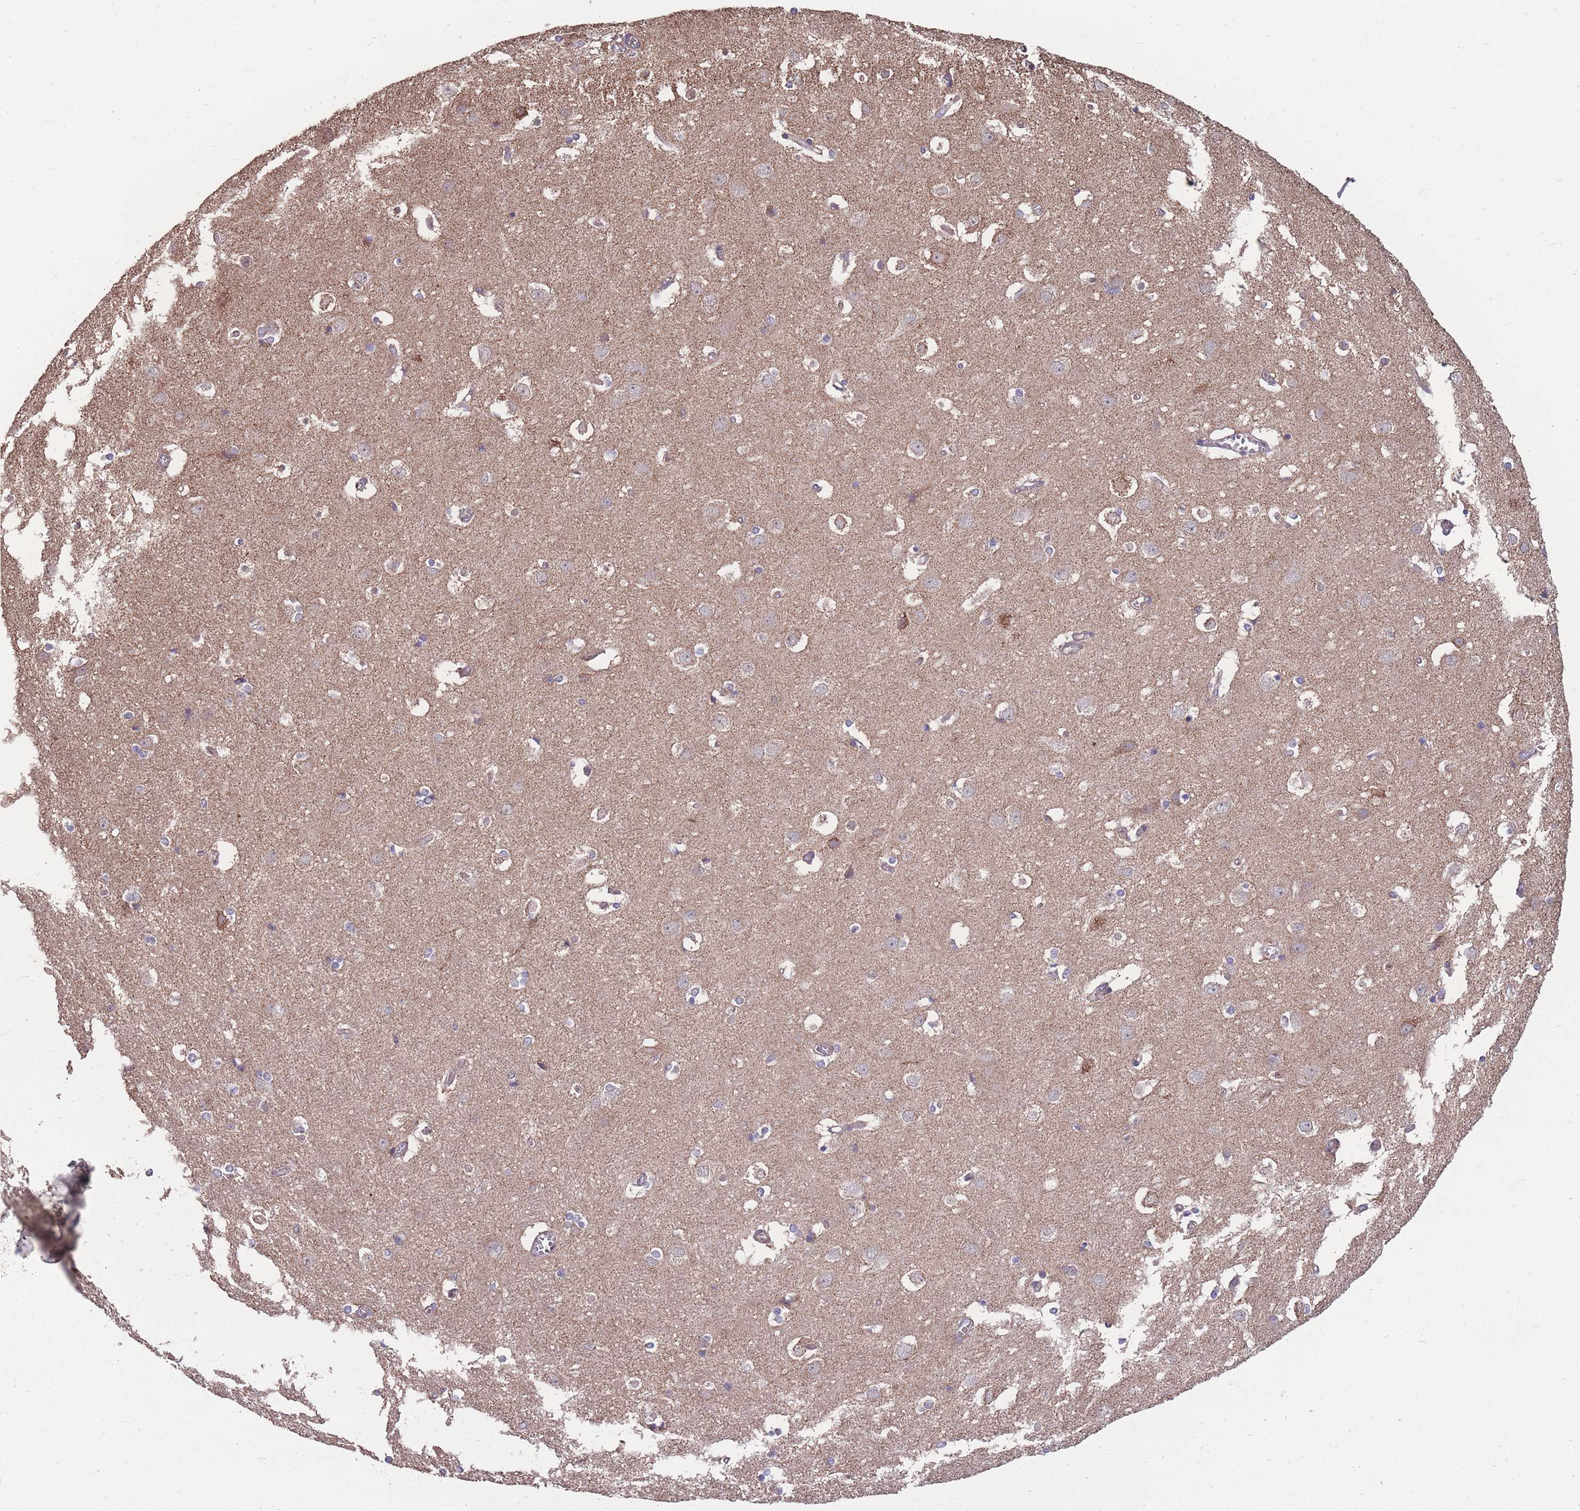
{"staining": {"intensity": "negative", "quantity": "none", "location": "none"}, "tissue": "cerebral cortex", "cell_type": "Endothelial cells", "image_type": "normal", "snomed": [{"axis": "morphology", "description": "Normal tissue, NOS"}, {"axis": "topography", "description": "Cerebral cortex"}], "caption": "Histopathology image shows no significant protein positivity in endothelial cells of benign cerebral cortex.", "gene": "NUDT21", "patient": {"sex": "male", "age": 54}}